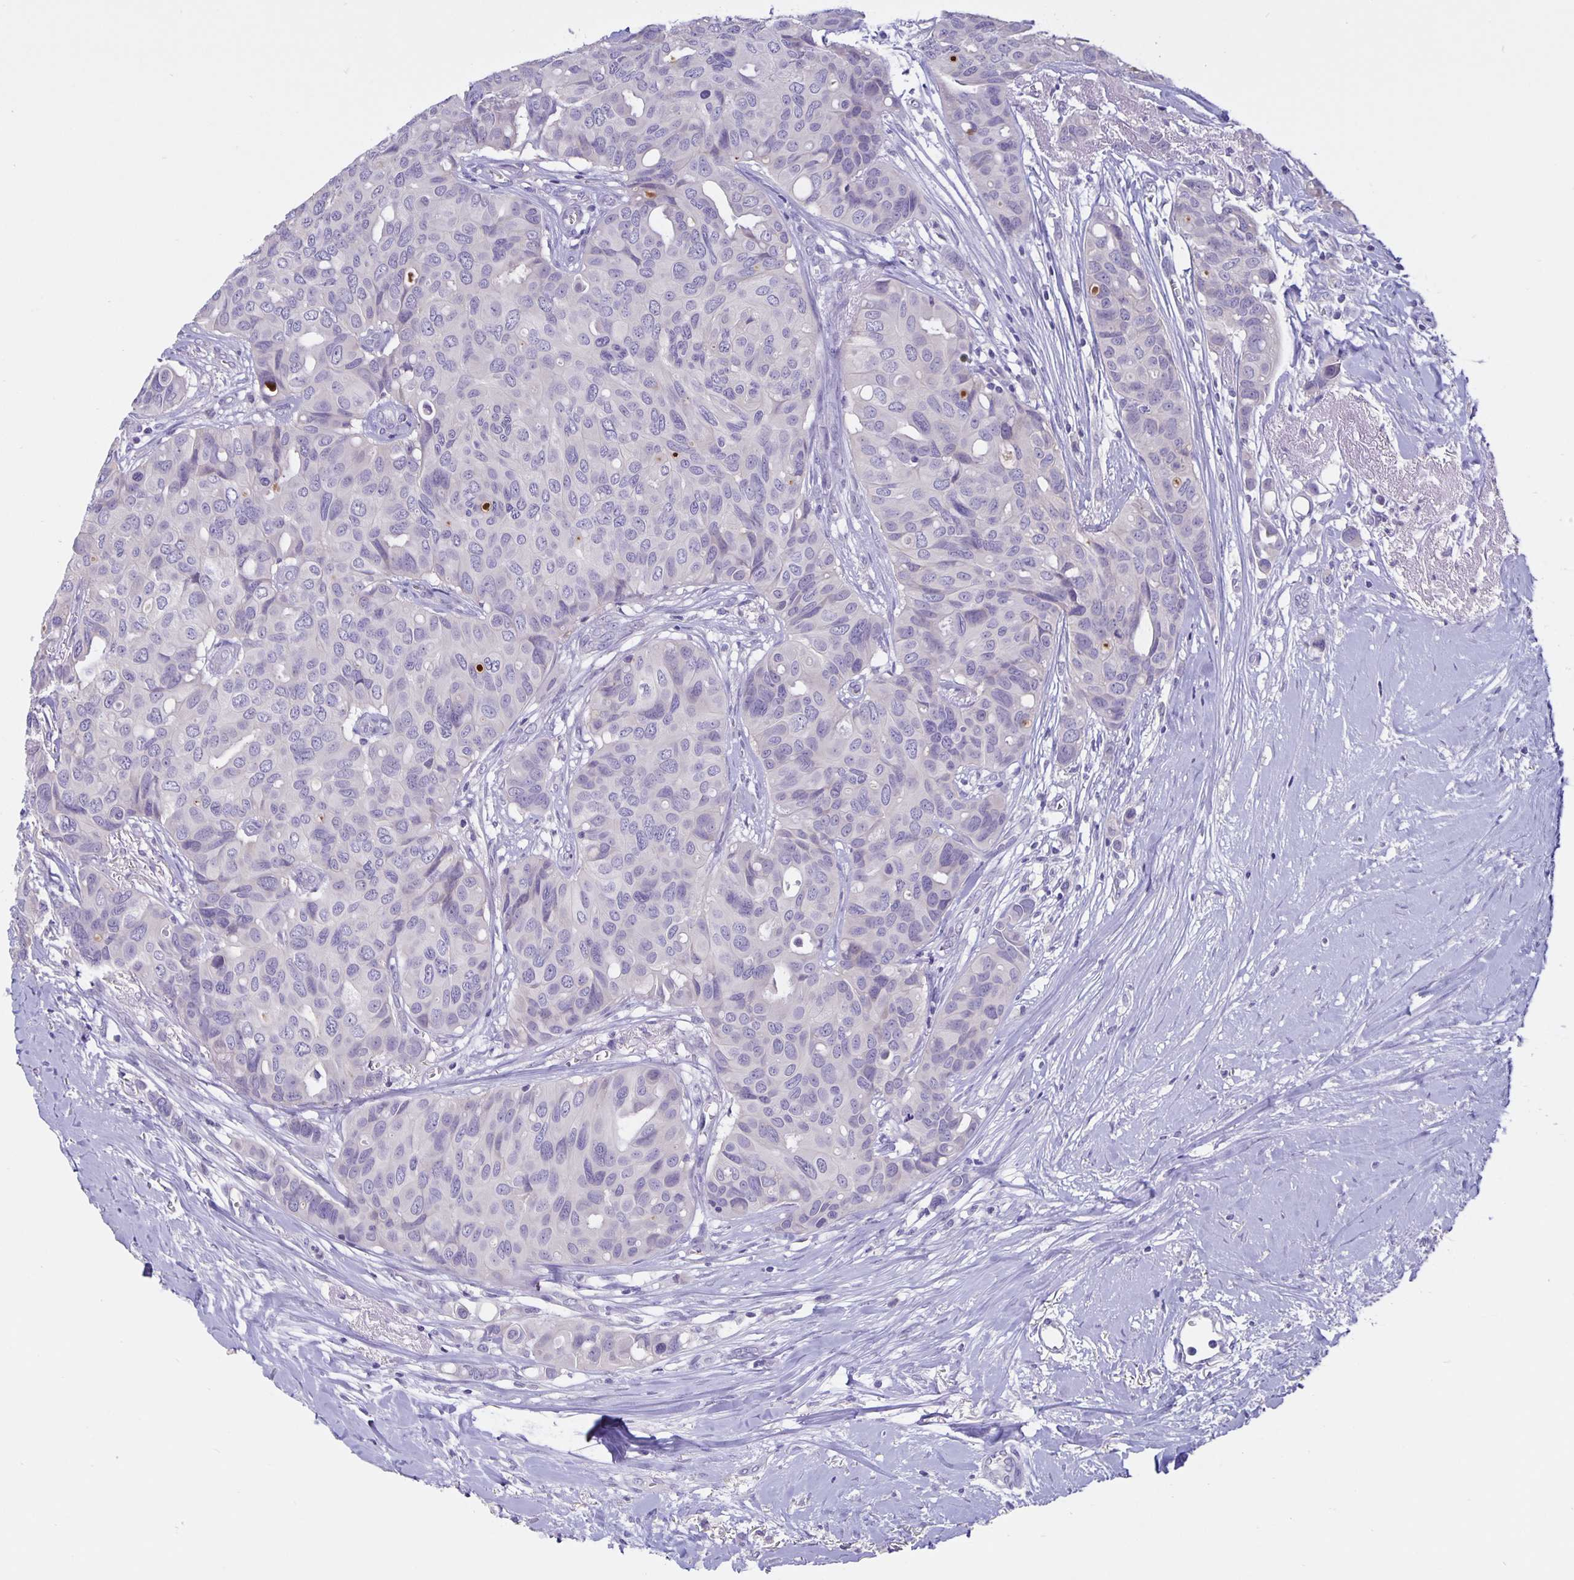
{"staining": {"intensity": "negative", "quantity": "none", "location": "none"}, "tissue": "breast cancer", "cell_type": "Tumor cells", "image_type": "cancer", "snomed": [{"axis": "morphology", "description": "Duct carcinoma"}, {"axis": "topography", "description": "Breast"}], "caption": "IHC histopathology image of human invasive ductal carcinoma (breast) stained for a protein (brown), which exhibits no positivity in tumor cells. (Brightfield microscopy of DAB immunohistochemistry at high magnification).", "gene": "ERMN", "patient": {"sex": "female", "age": 54}}